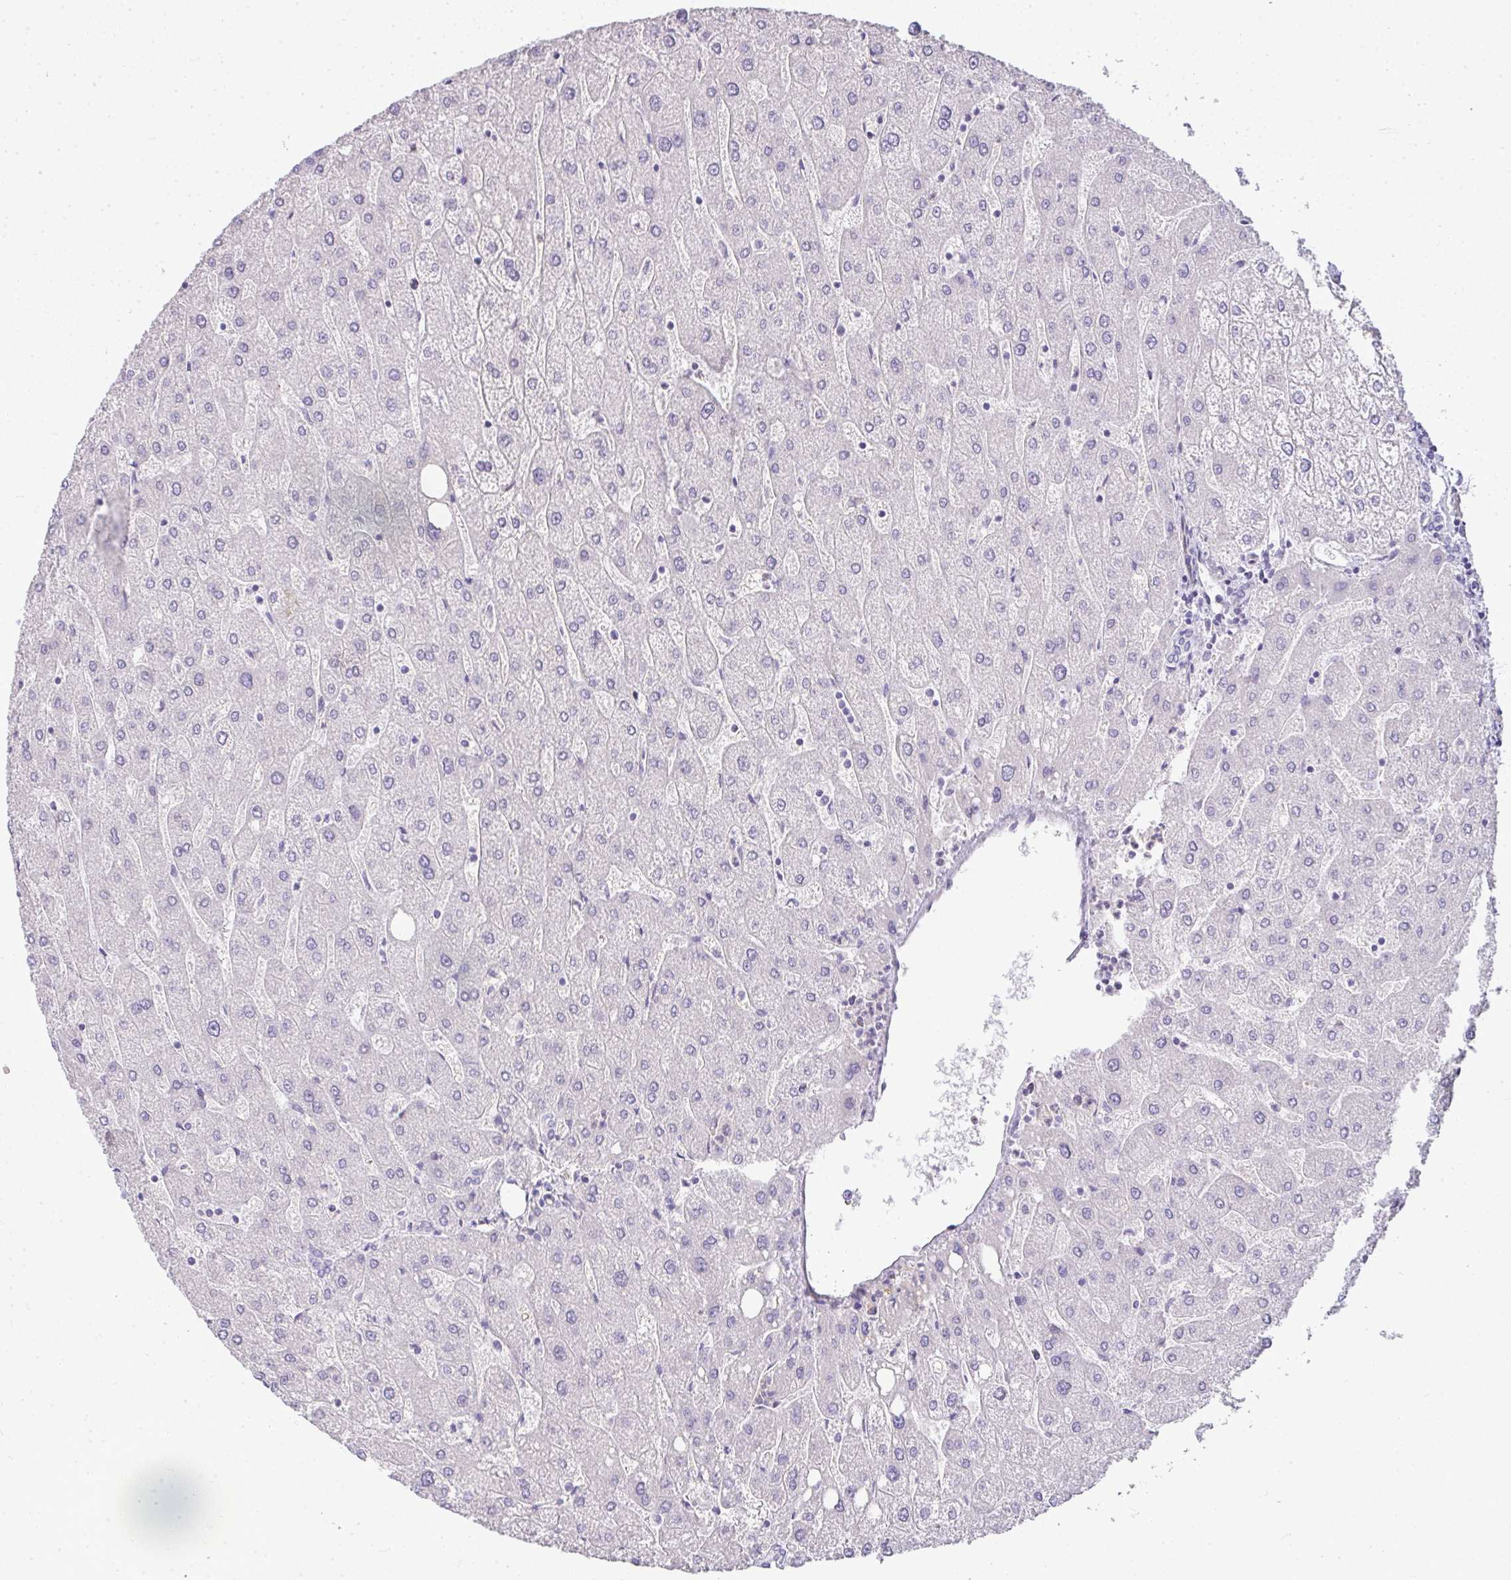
{"staining": {"intensity": "negative", "quantity": "none", "location": "none"}, "tissue": "liver", "cell_type": "Cholangiocytes", "image_type": "normal", "snomed": [{"axis": "morphology", "description": "Normal tissue, NOS"}, {"axis": "topography", "description": "Liver"}], "caption": "Micrograph shows no significant protein expression in cholangiocytes of unremarkable liver.", "gene": "LIPE", "patient": {"sex": "male", "age": 67}}